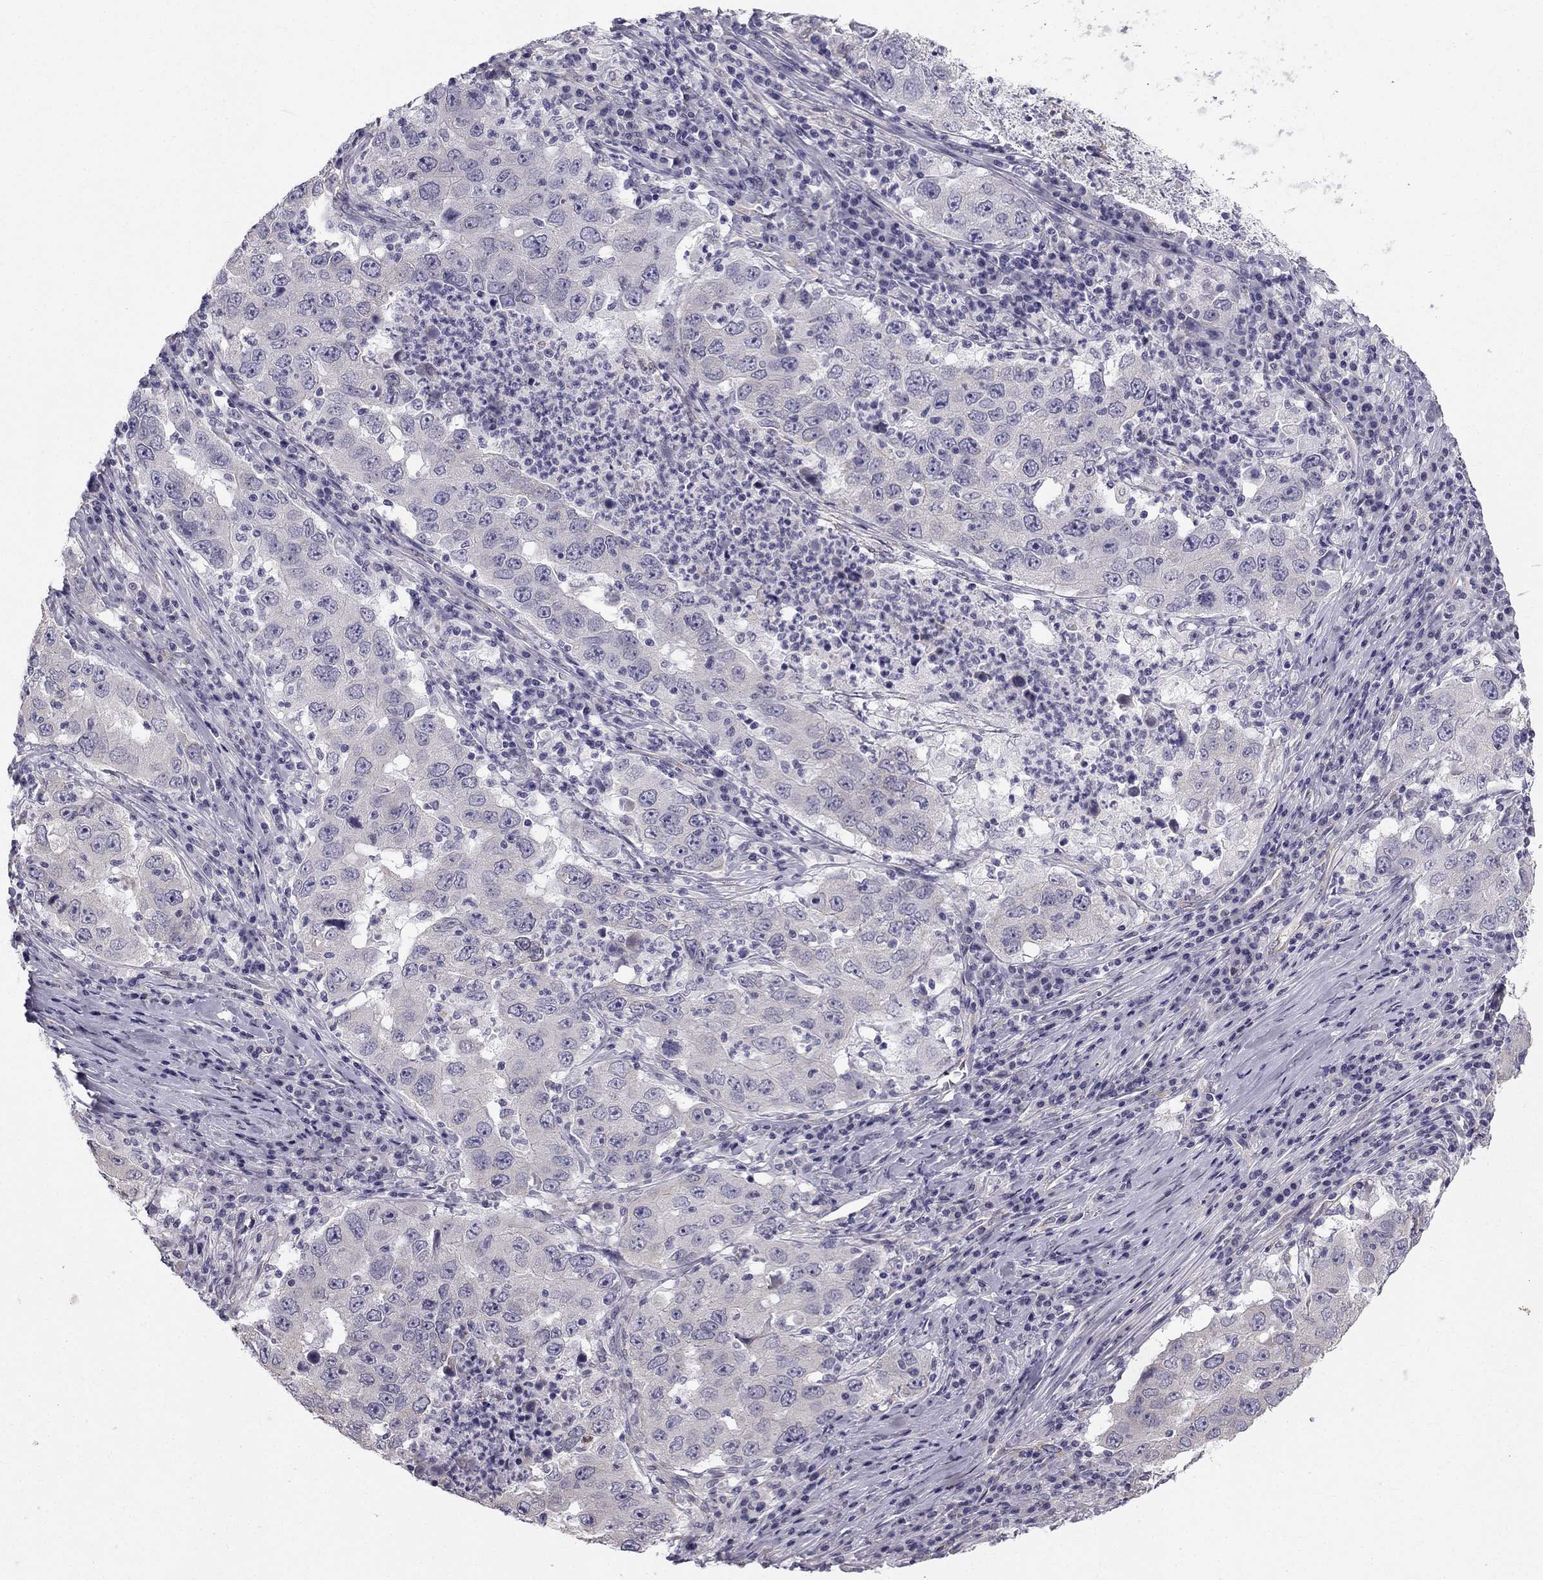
{"staining": {"intensity": "negative", "quantity": "none", "location": "none"}, "tissue": "lung cancer", "cell_type": "Tumor cells", "image_type": "cancer", "snomed": [{"axis": "morphology", "description": "Adenocarcinoma, NOS"}, {"axis": "topography", "description": "Lung"}], "caption": "Micrograph shows no protein staining in tumor cells of lung cancer tissue. (DAB (3,3'-diaminobenzidine) immunohistochemistry visualized using brightfield microscopy, high magnification).", "gene": "CCDC40", "patient": {"sex": "male", "age": 73}}